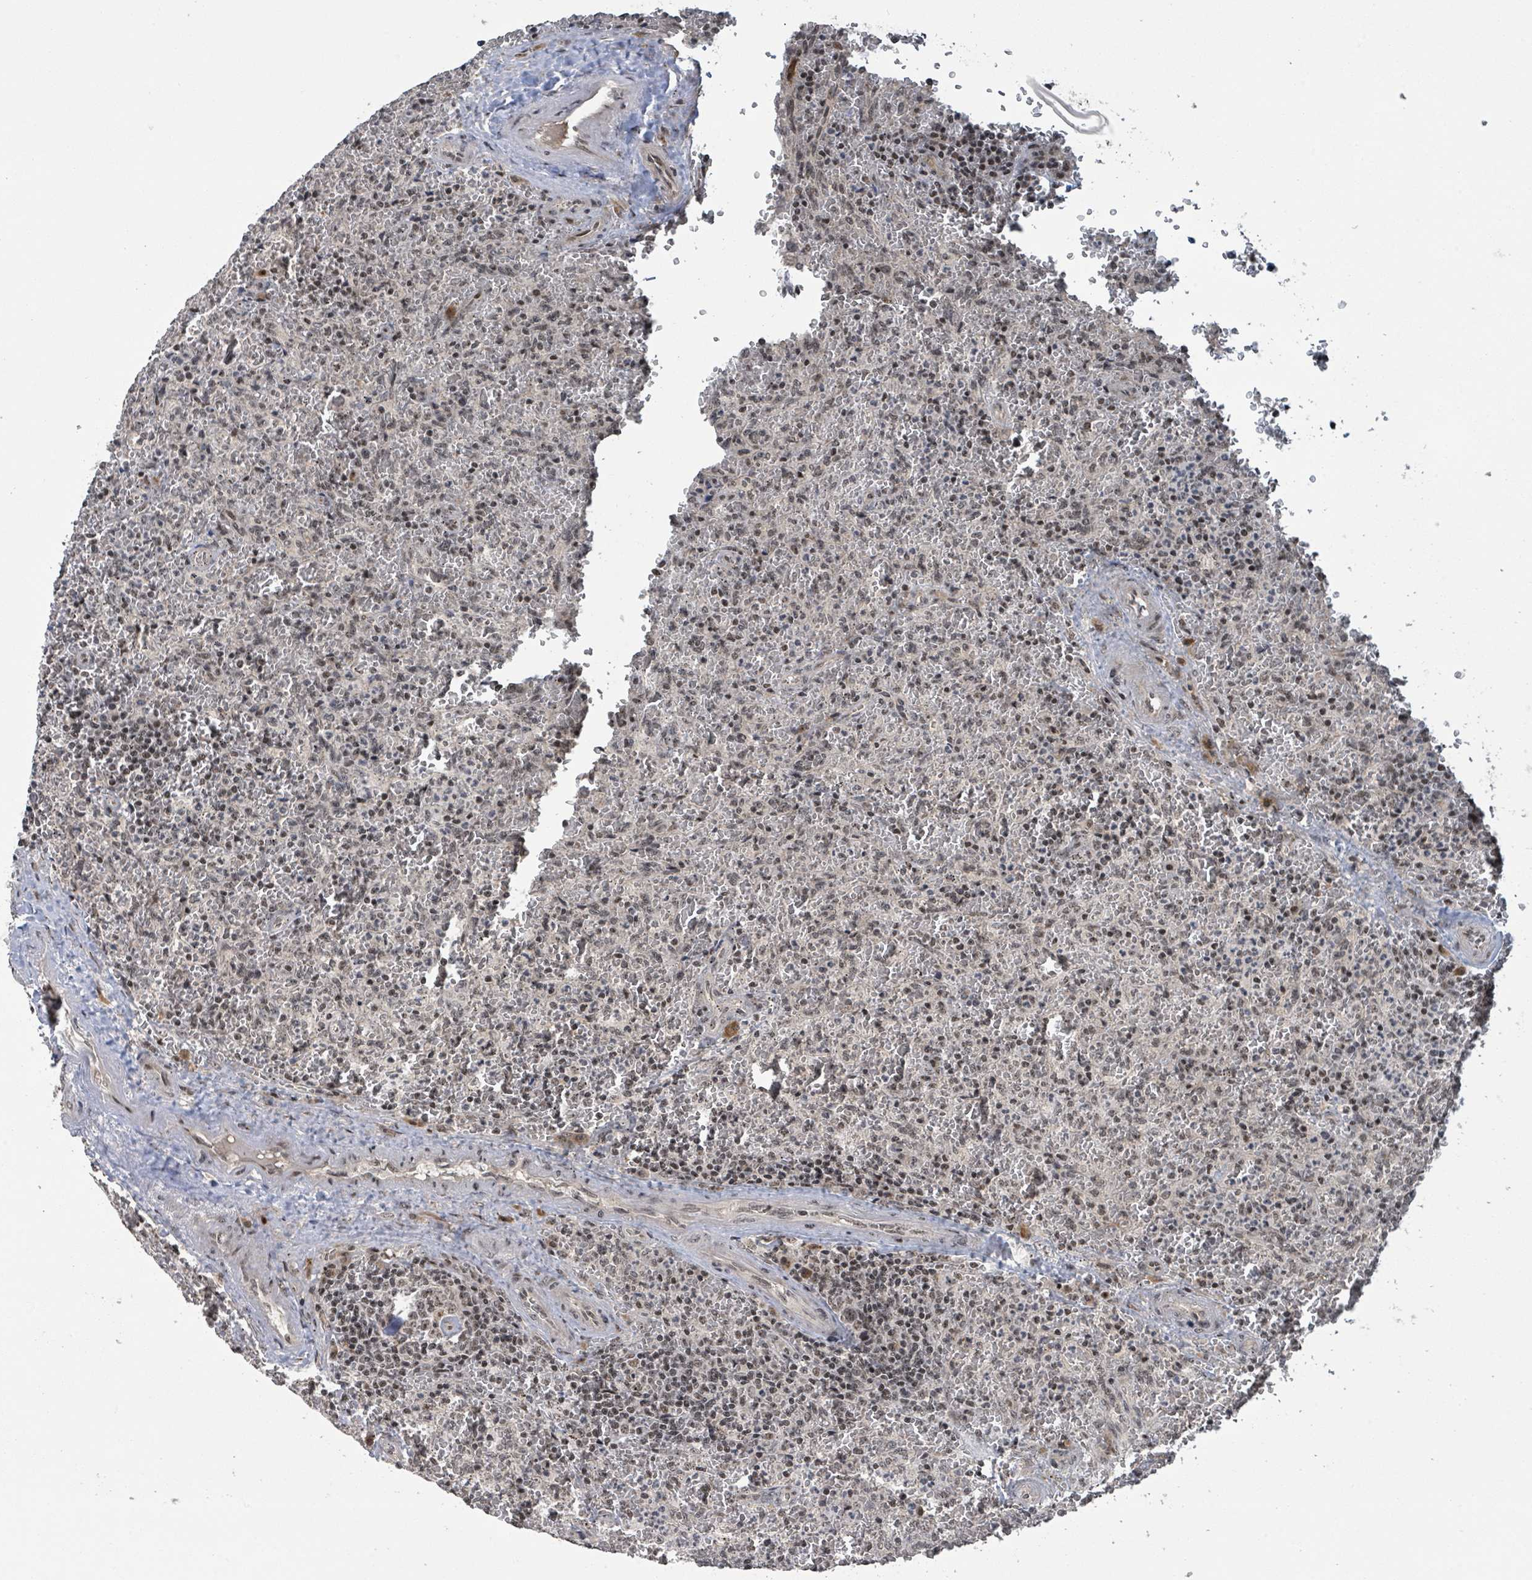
{"staining": {"intensity": "moderate", "quantity": ">75%", "location": "nuclear"}, "tissue": "lymphoma", "cell_type": "Tumor cells", "image_type": "cancer", "snomed": [{"axis": "morphology", "description": "Malignant lymphoma, non-Hodgkin's type, Low grade"}, {"axis": "topography", "description": "Spleen"}], "caption": "Protein expression analysis of human lymphoma reveals moderate nuclear positivity in about >75% of tumor cells. The staining was performed using DAB, with brown indicating positive protein expression. Nuclei are stained blue with hematoxylin.", "gene": "ZBTB14", "patient": {"sex": "female", "age": 64}}